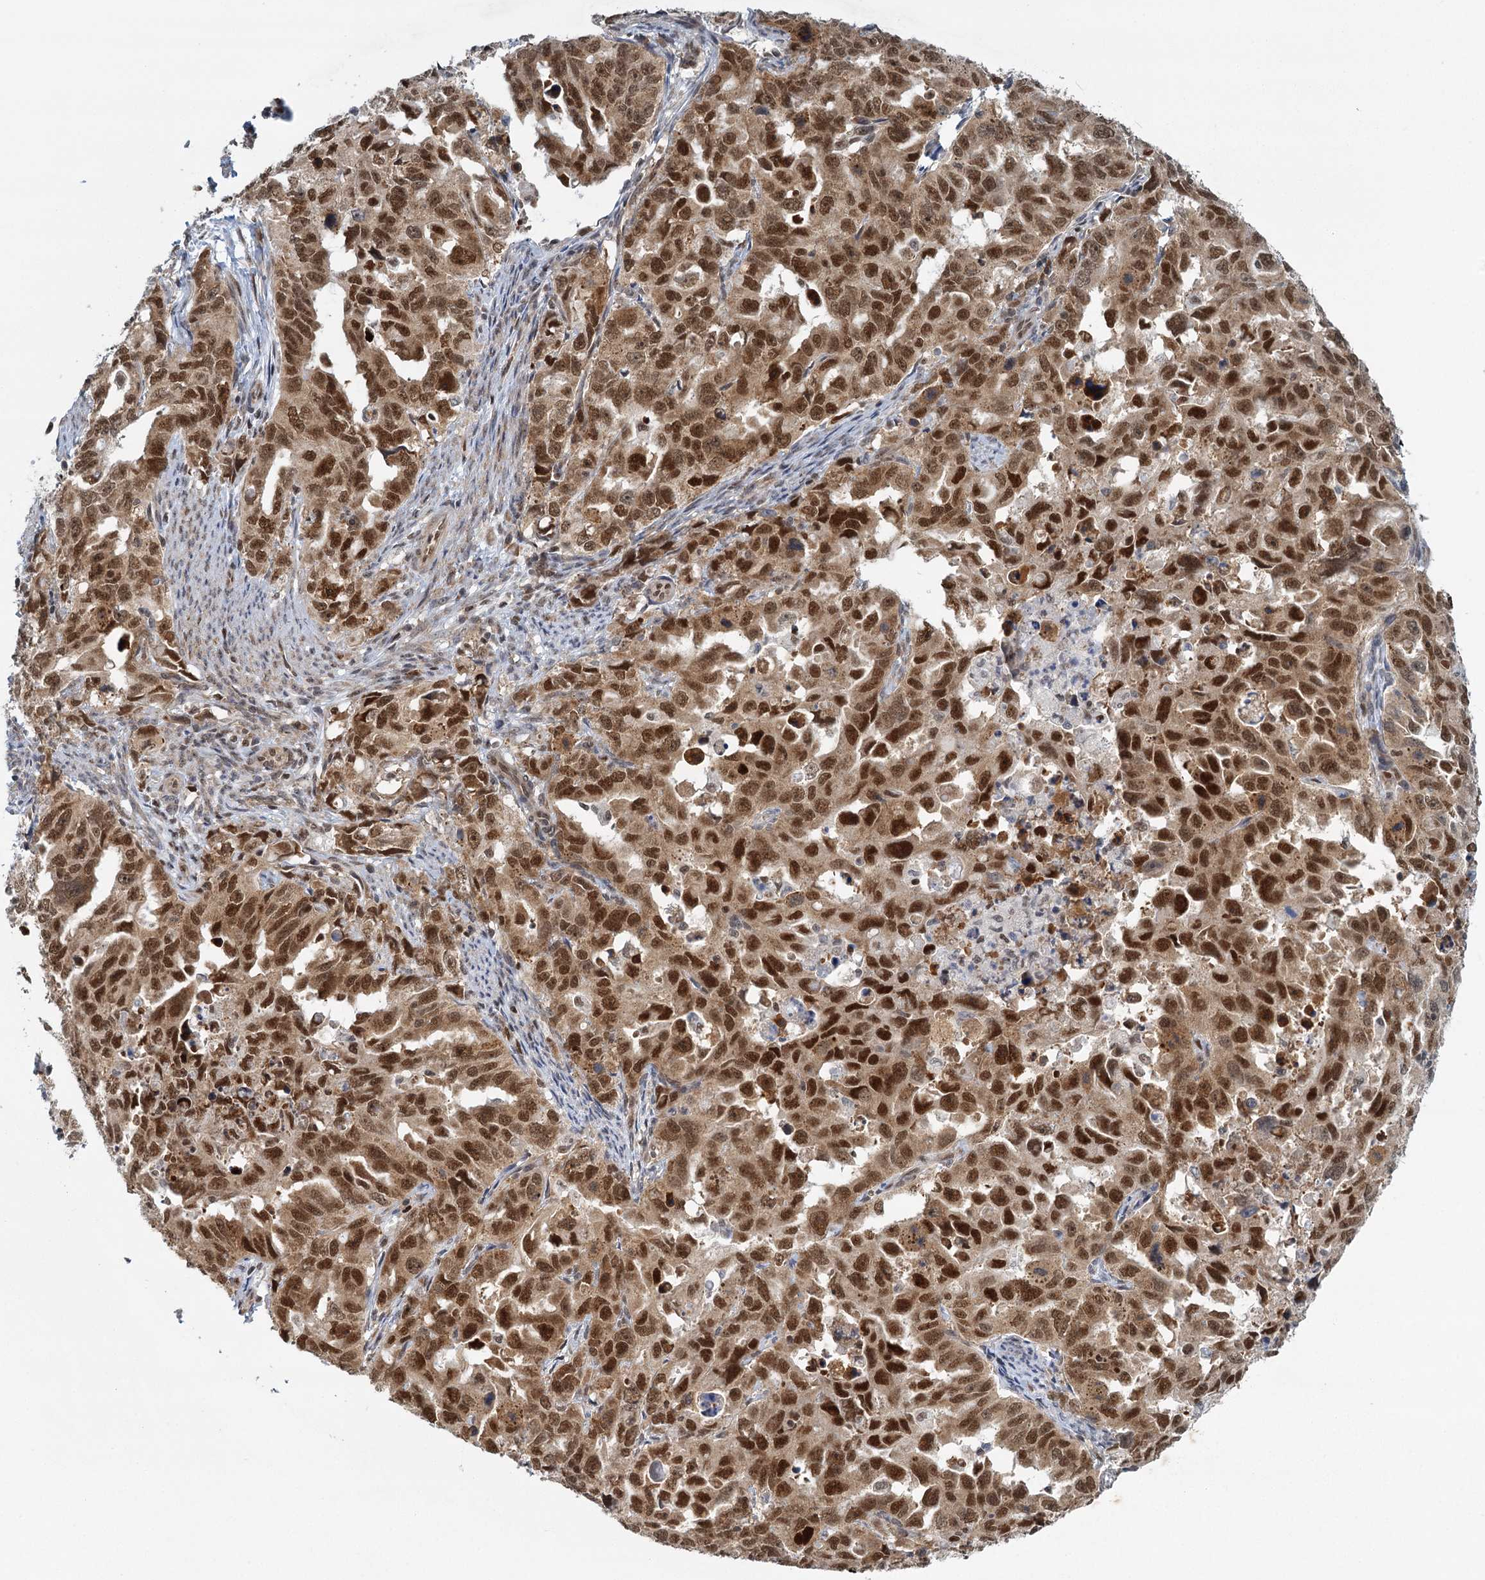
{"staining": {"intensity": "strong", "quantity": ">75%", "location": "nuclear"}, "tissue": "endometrial cancer", "cell_type": "Tumor cells", "image_type": "cancer", "snomed": [{"axis": "morphology", "description": "Adenocarcinoma, NOS"}, {"axis": "topography", "description": "Endometrium"}], "caption": "Endometrial cancer (adenocarcinoma) stained with a brown dye demonstrates strong nuclear positive positivity in approximately >75% of tumor cells.", "gene": "GPATCH11", "patient": {"sex": "female", "age": 65}}